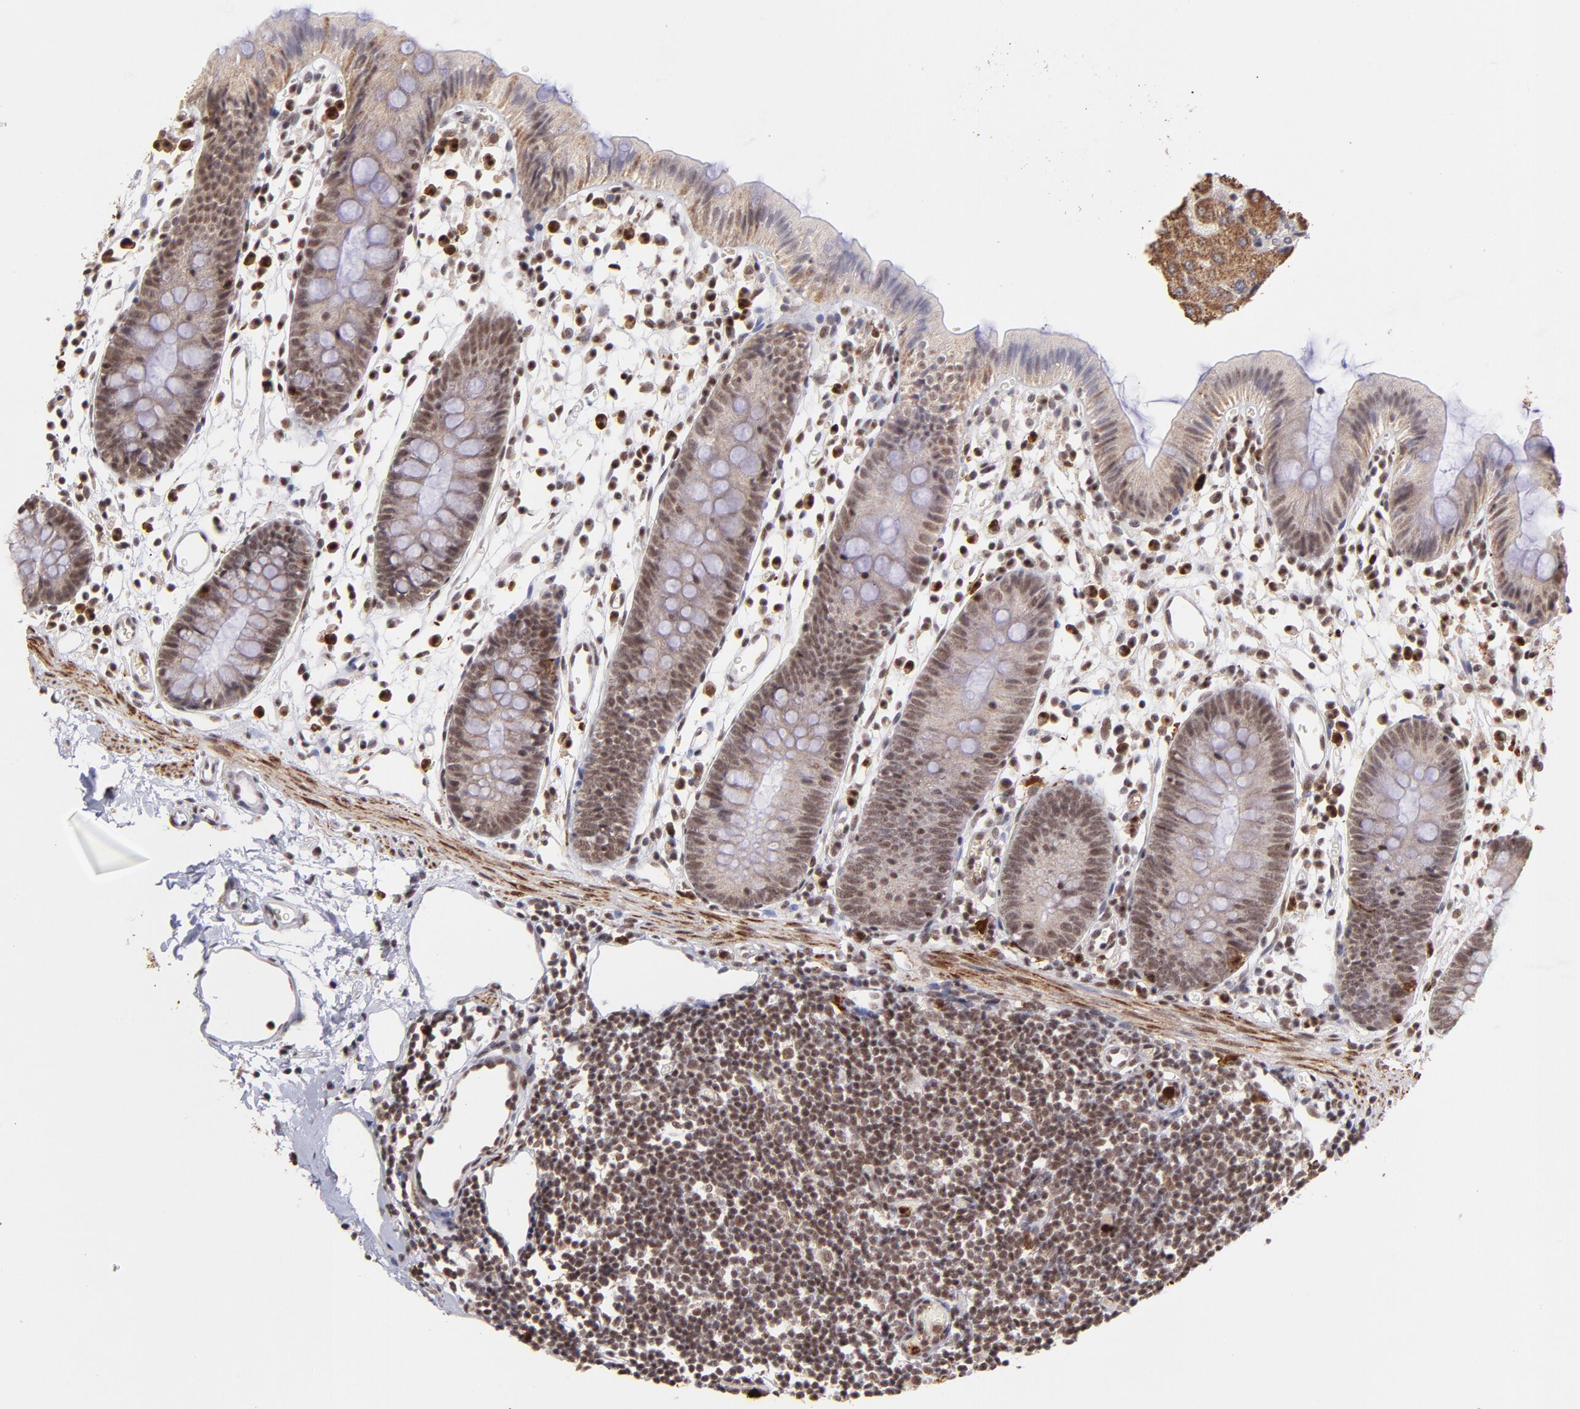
{"staining": {"intensity": "weak", "quantity": ">75%", "location": "nuclear"}, "tissue": "colon", "cell_type": "Endothelial cells", "image_type": "normal", "snomed": [{"axis": "morphology", "description": "Normal tissue, NOS"}, {"axis": "topography", "description": "Colon"}], "caption": "Colon stained with immunohistochemistry (IHC) demonstrates weak nuclear expression in approximately >75% of endothelial cells.", "gene": "ZFX", "patient": {"sex": "male", "age": 14}}